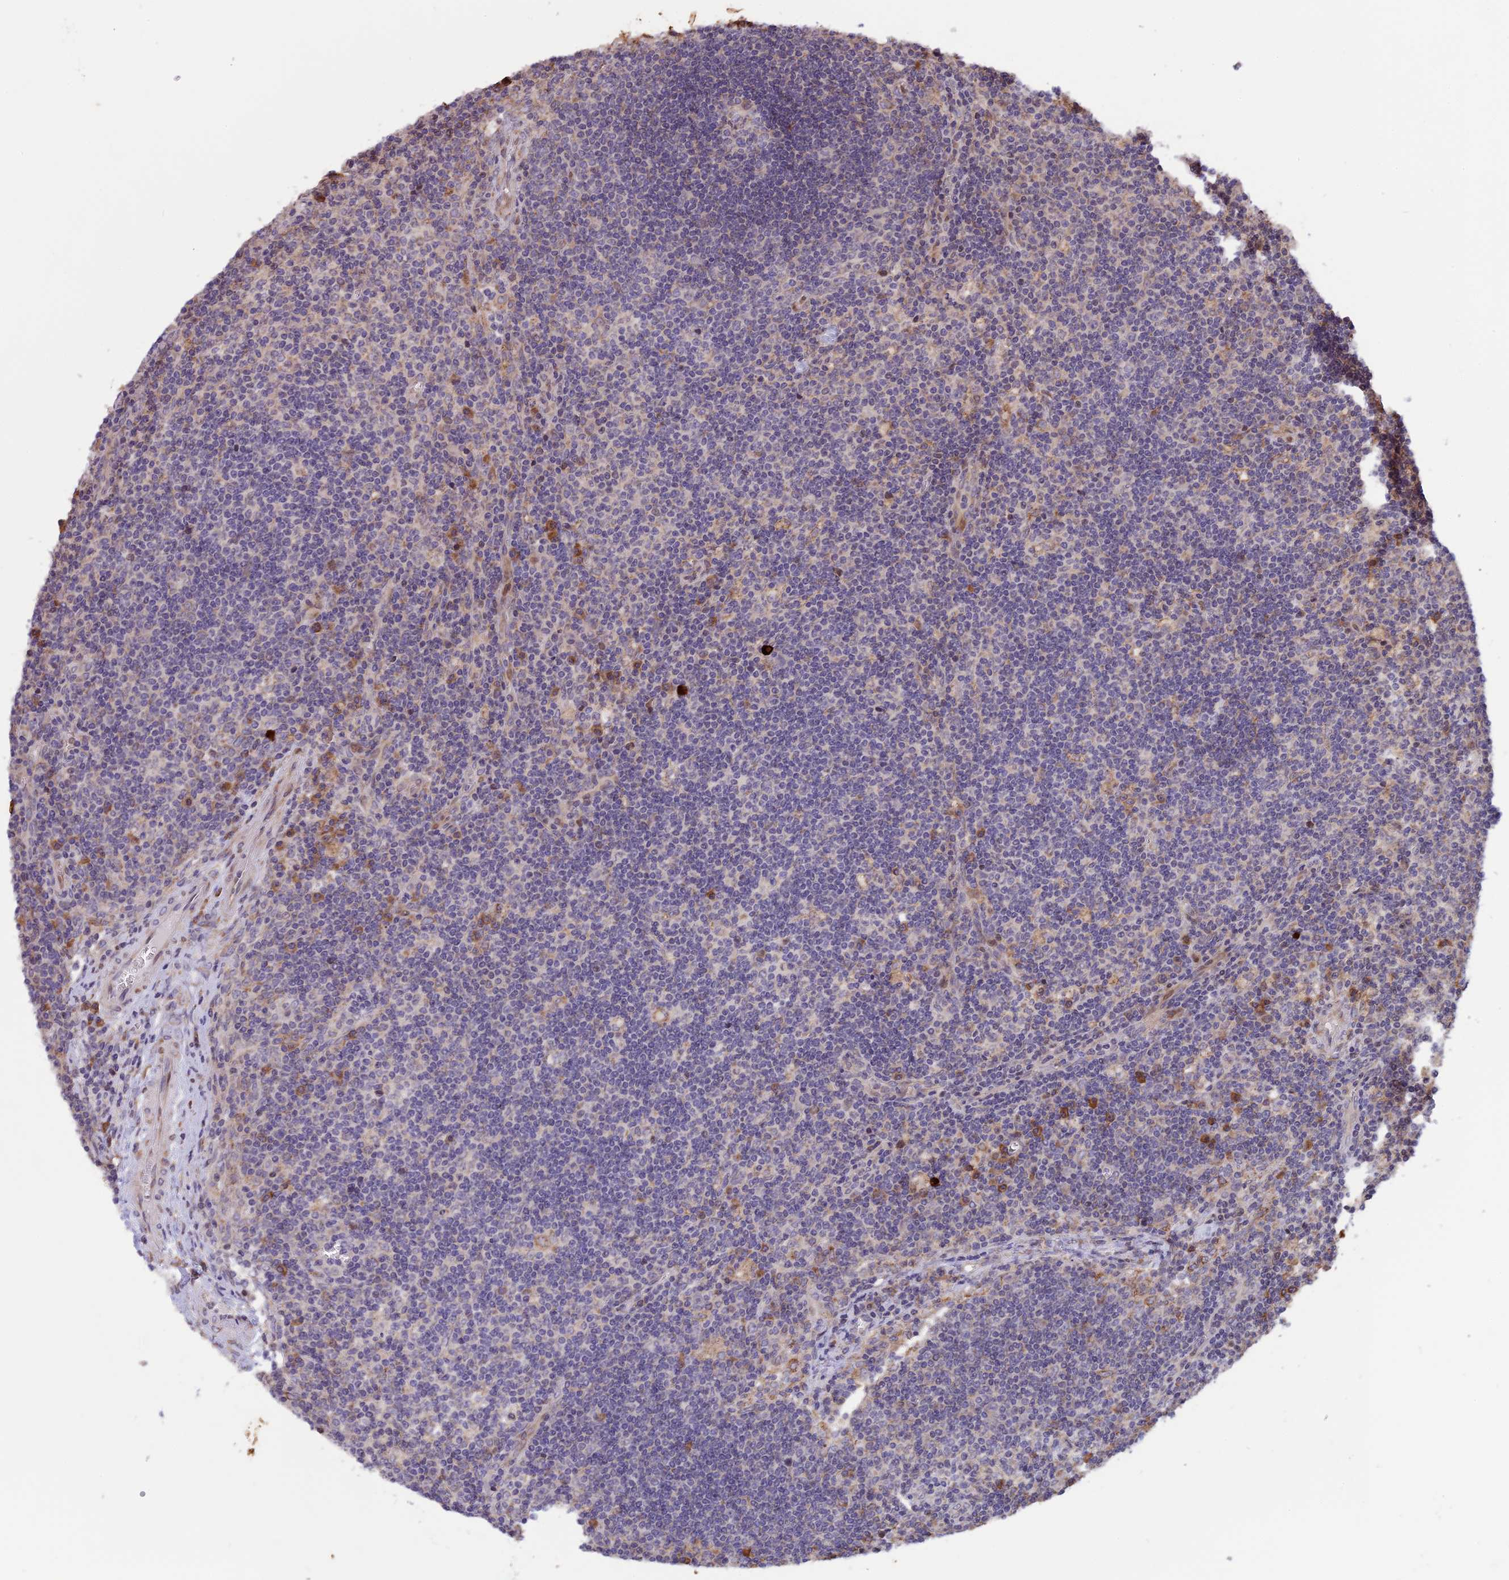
{"staining": {"intensity": "negative", "quantity": "none", "location": "none"}, "tissue": "lymph node", "cell_type": "Germinal center cells", "image_type": "normal", "snomed": [{"axis": "morphology", "description": "Normal tissue, NOS"}, {"axis": "topography", "description": "Lymph node"}], "caption": "This is a micrograph of IHC staining of benign lymph node, which shows no positivity in germinal center cells.", "gene": "DMRTA2", "patient": {"sex": "male", "age": 58}}